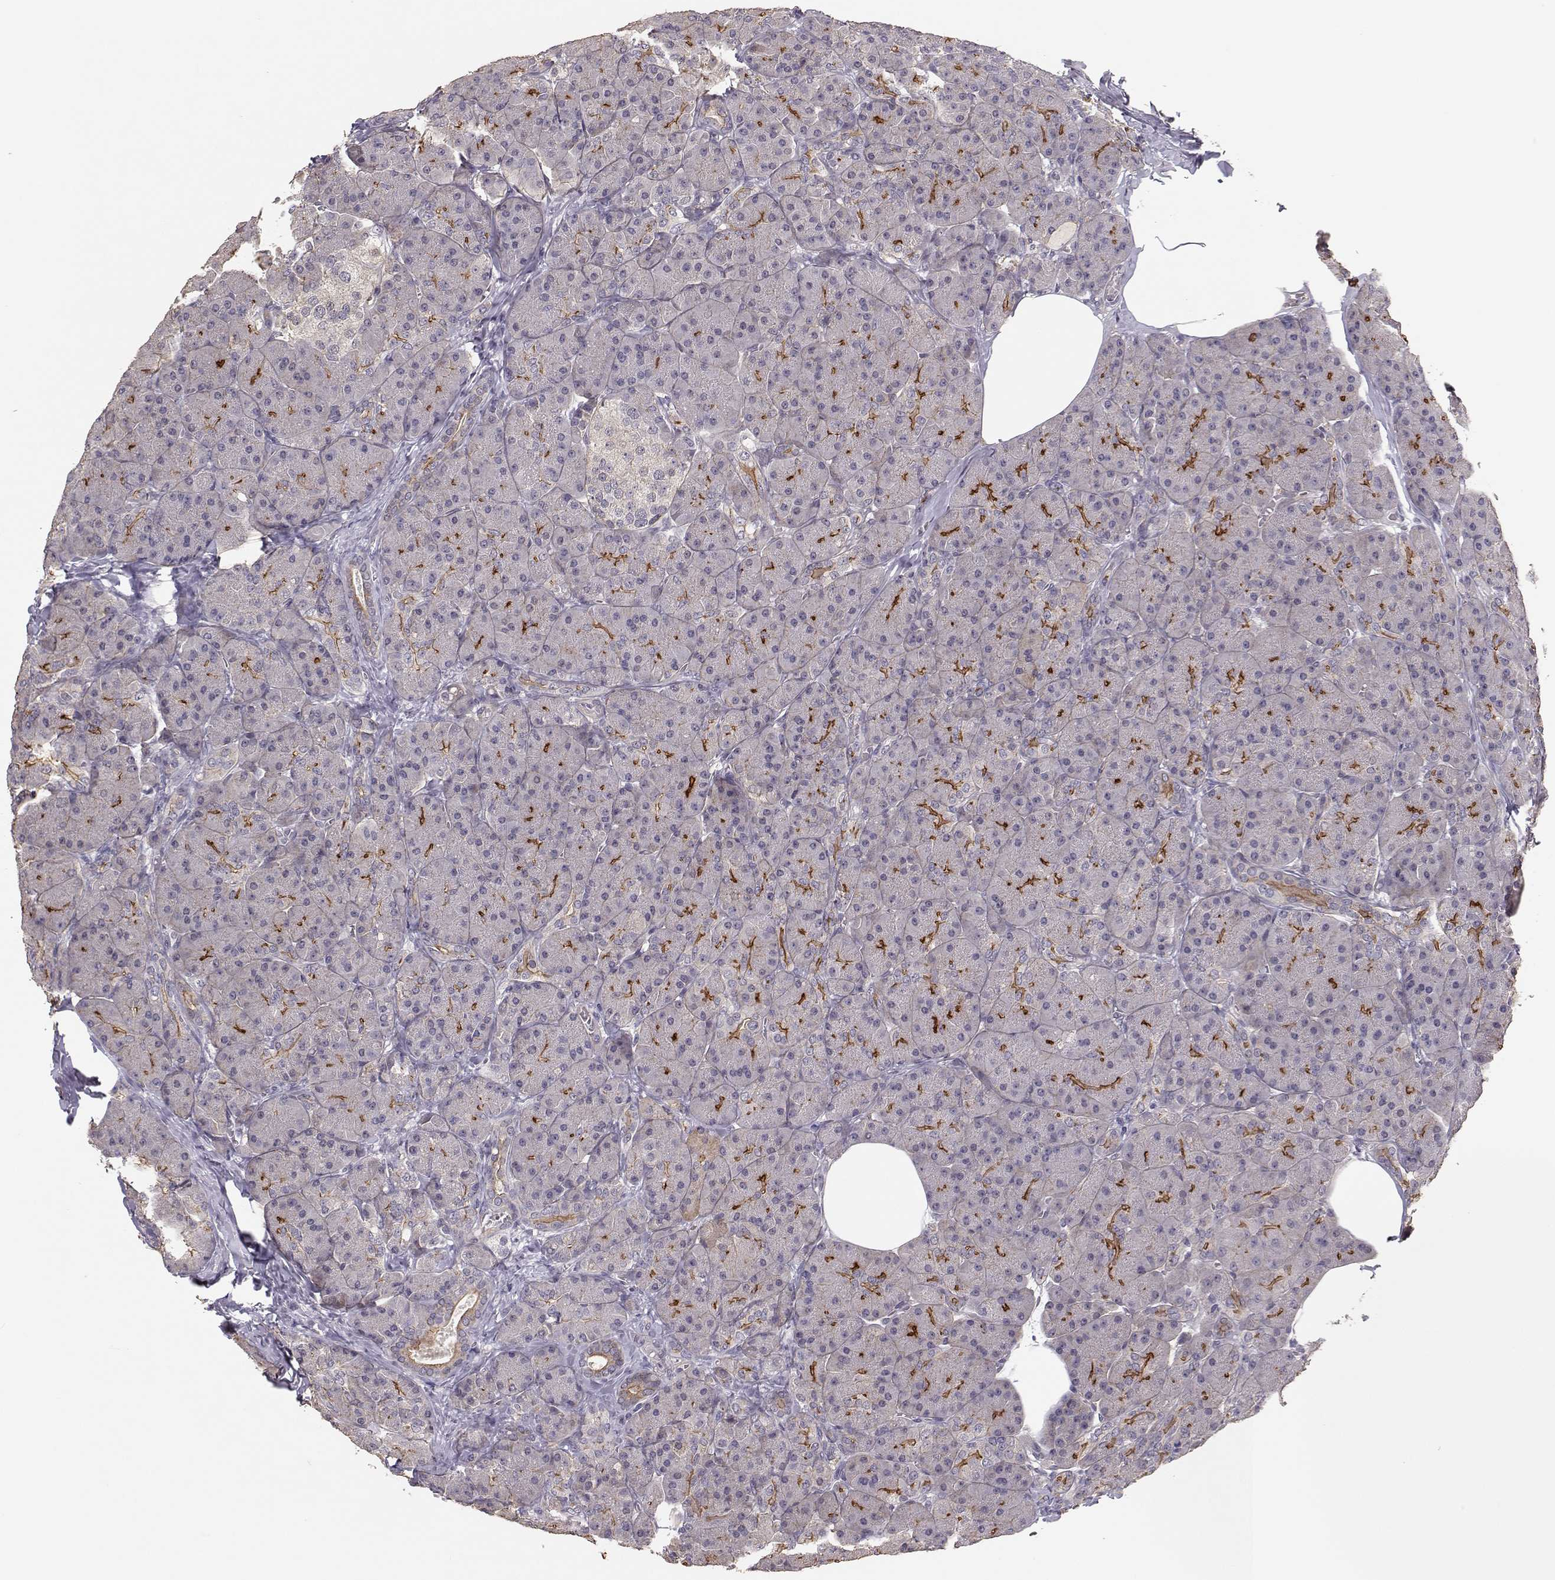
{"staining": {"intensity": "moderate", "quantity": "25%-75%", "location": "cytoplasmic/membranous"}, "tissue": "pancreas", "cell_type": "Exocrine glandular cells", "image_type": "normal", "snomed": [{"axis": "morphology", "description": "Normal tissue, NOS"}, {"axis": "topography", "description": "Pancreas"}], "caption": "The histopathology image shows immunohistochemical staining of unremarkable pancreas. There is moderate cytoplasmic/membranous expression is identified in about 25%-75% of exocrine glandular cells.", "gene": "PLEKHG3", "patient": {"sex": "male", "age": 57}}